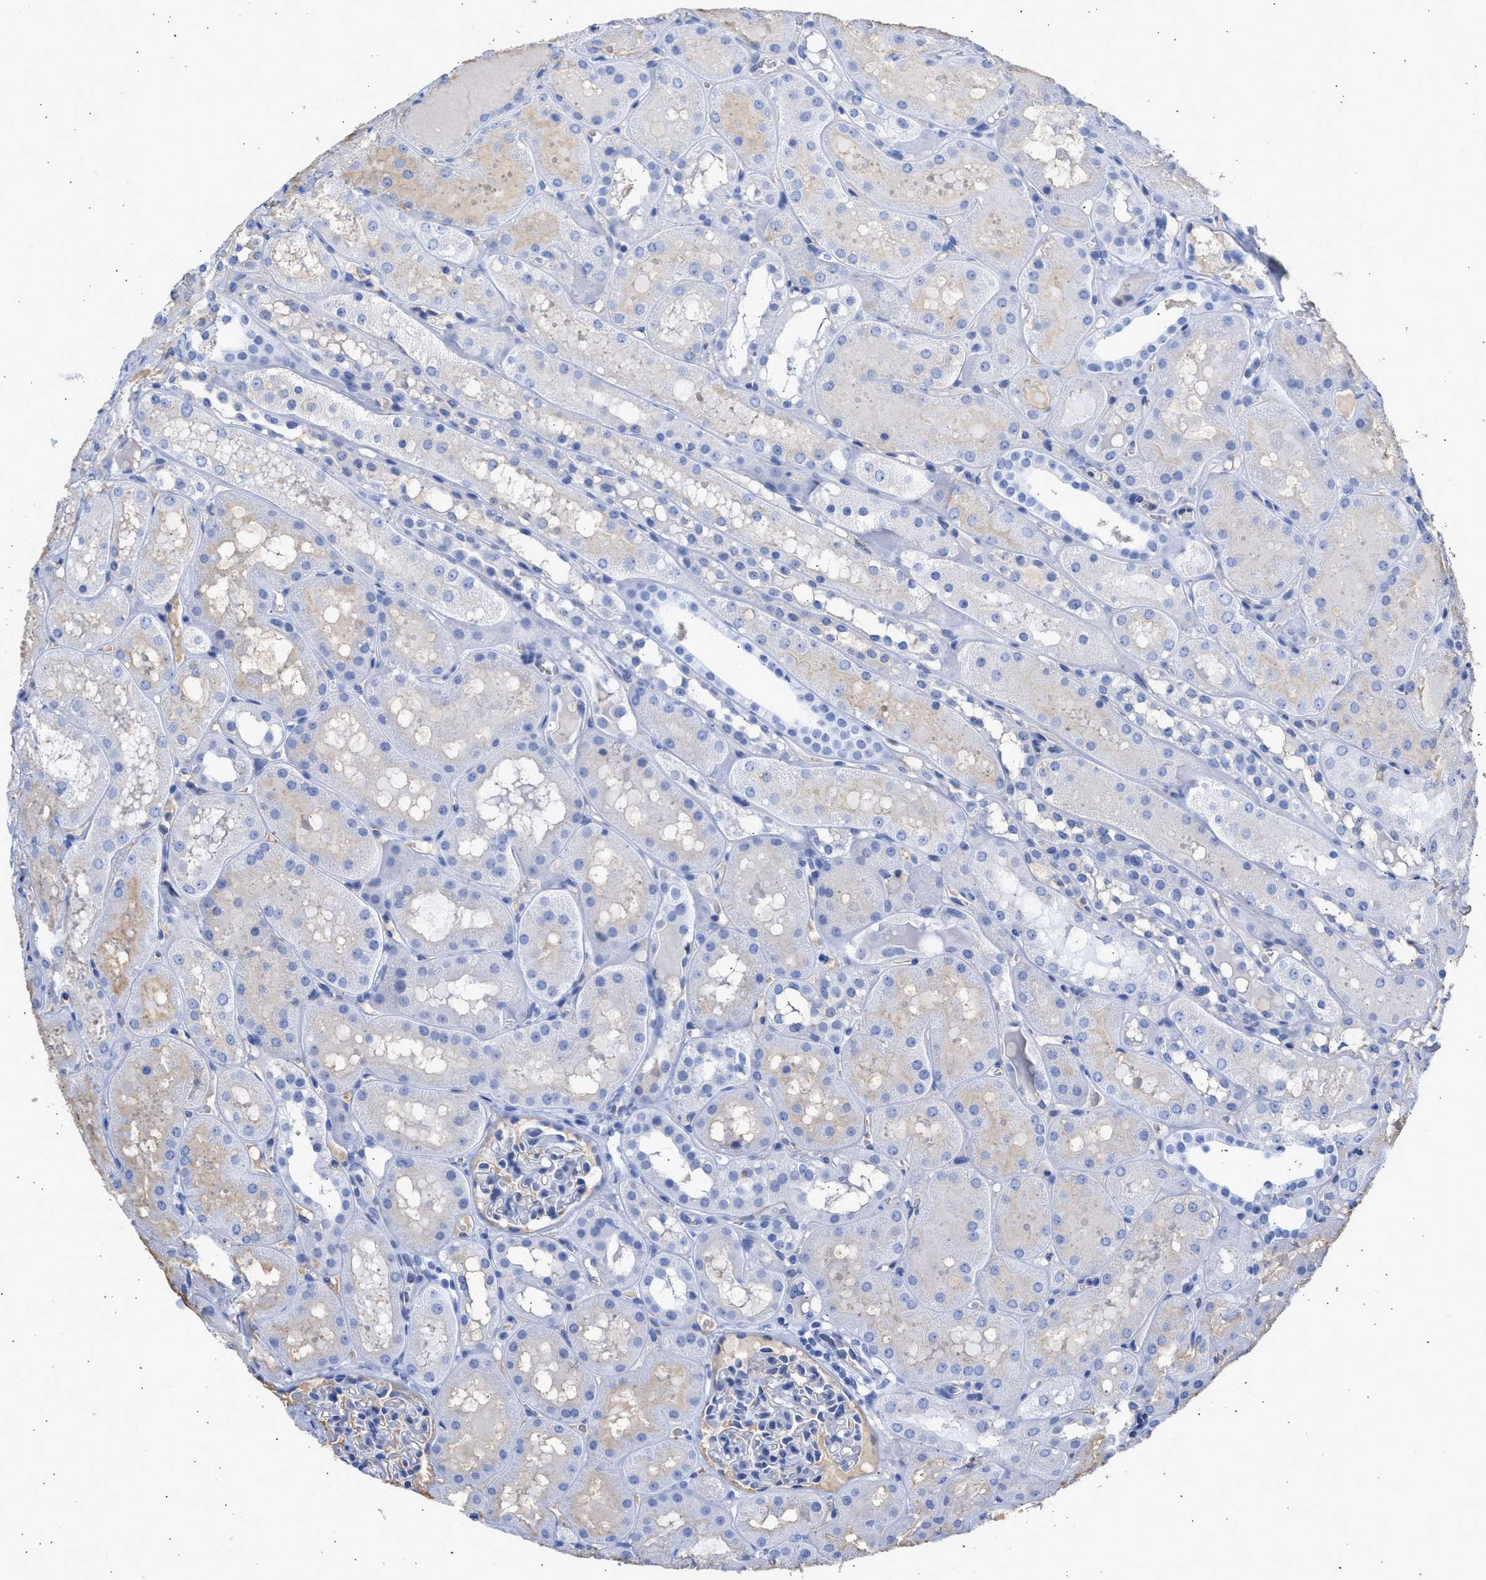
{"staining": {"intensity": "negative", "quantity": "none", "location": "none"}, "tissue": "kidney", "cell_type": "Cells in glomeruli", "image_type": "normal", "snomed": [{"axis": "morphology", "description": "Normal tissue, NOS"}, {"axis": "topography", "description": "Kidney"}, {"axis": "topography", "description": "Urinary bladder"}], "caption": "Kidney stained for a protein using immunohistochemistry (IHC) reveals no positivity cells in glomeruli.", "gene": "RSPH1", "patient": {"sex": "male", "age": 16}}